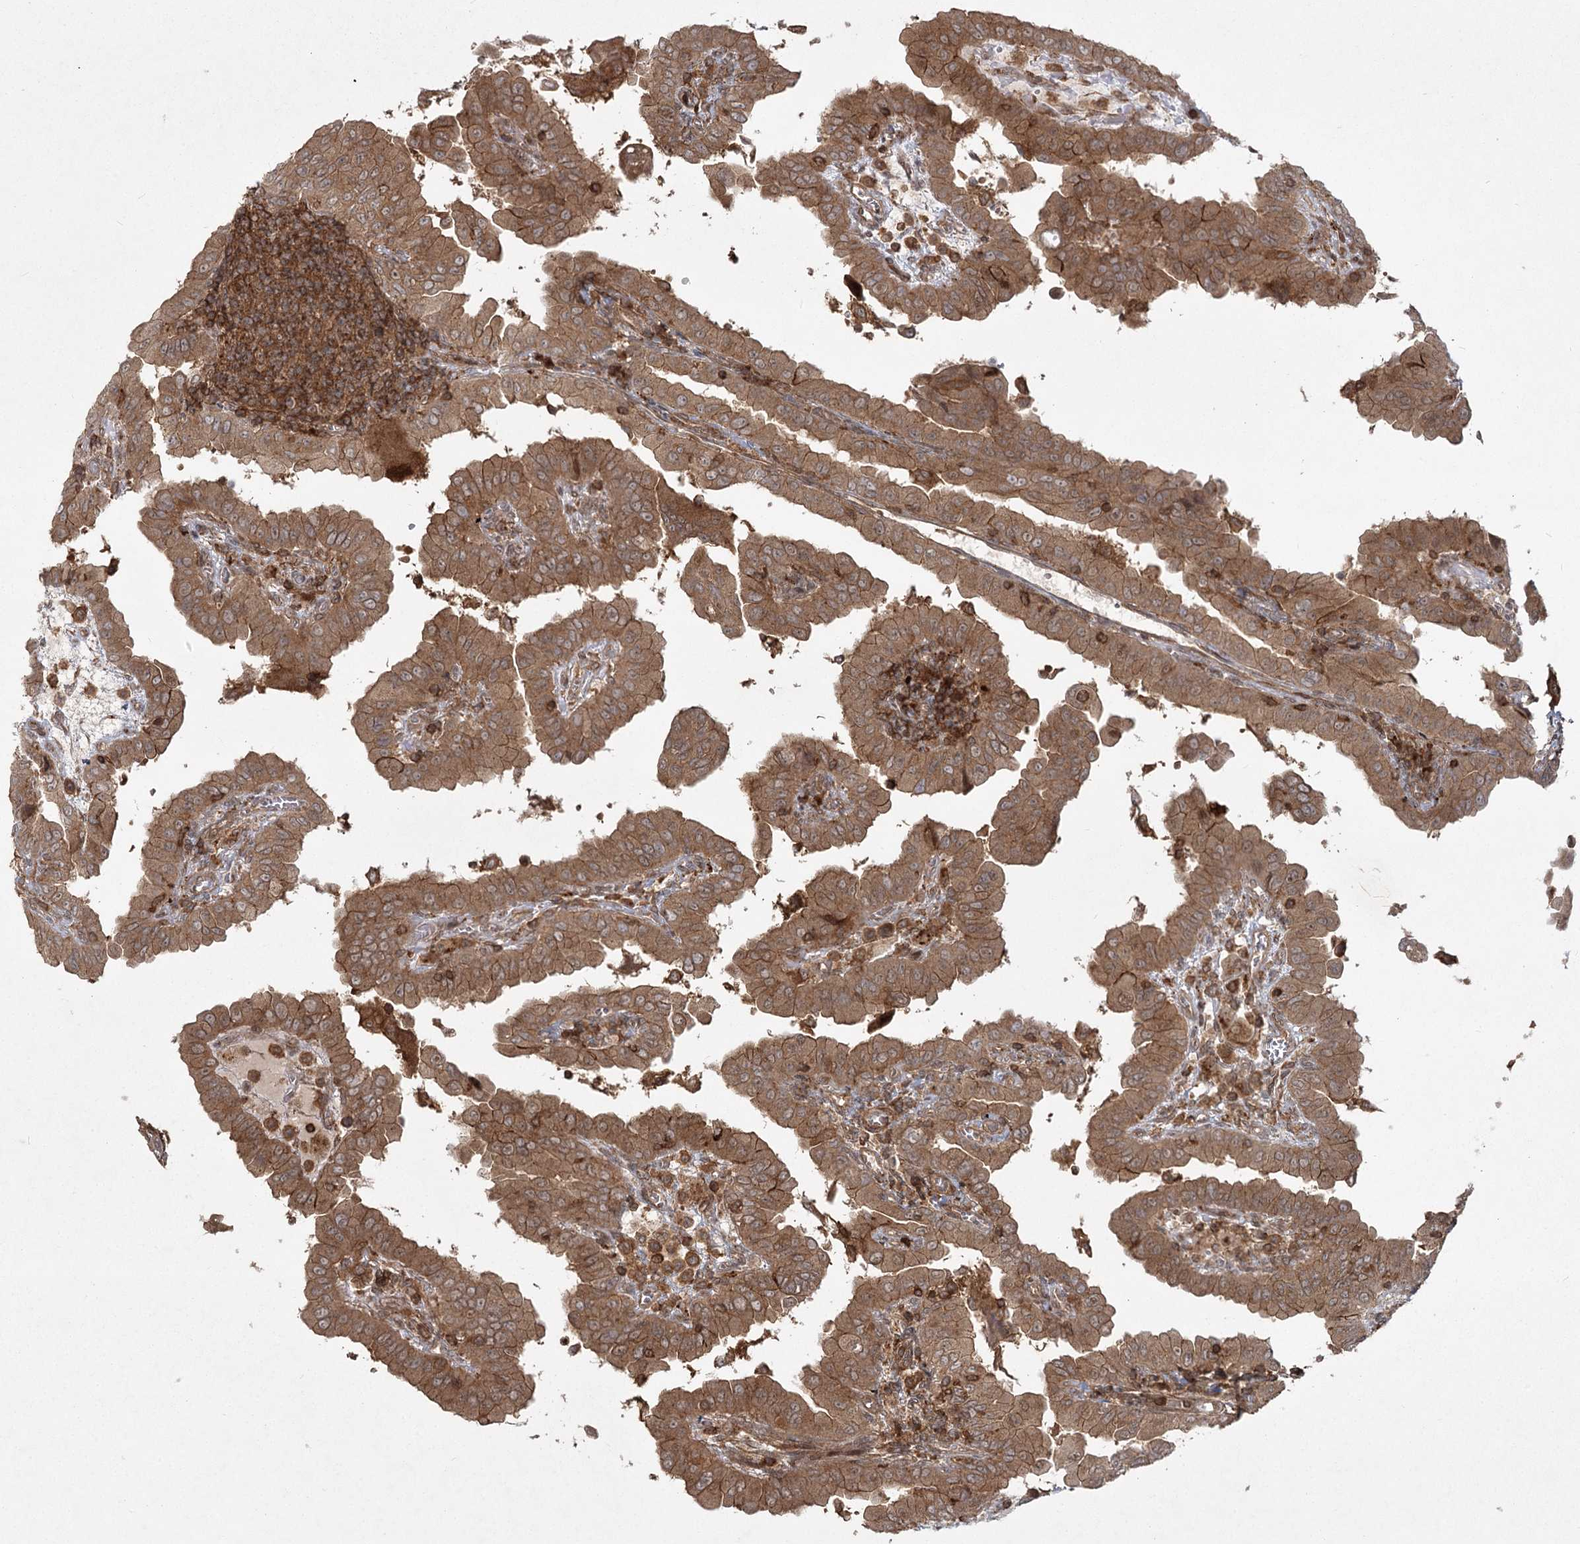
{"staining": {"intensity": "moderate", "quantity": ">75%", "location": "cytoplasmic/membranous"}, "tissue": "thyroid cancer", "cell_type": "Tumor cells", "image_type": "cancer", "snomed": [{"axis": "morphology", "description": "Papillary adenocarcinoma, NOS"}, {"axis": "topography", "description": "Thyroid gland"}], "caption": "About >75% of tumor cells in papillary adenocarcinoma (thyroid) display moderate cytoplasmic/membranous protein positivity as visualized by brown immunohistochemical staining.", "gene": "MDFIC", "patient": {"sex": "male", "age": 33}}